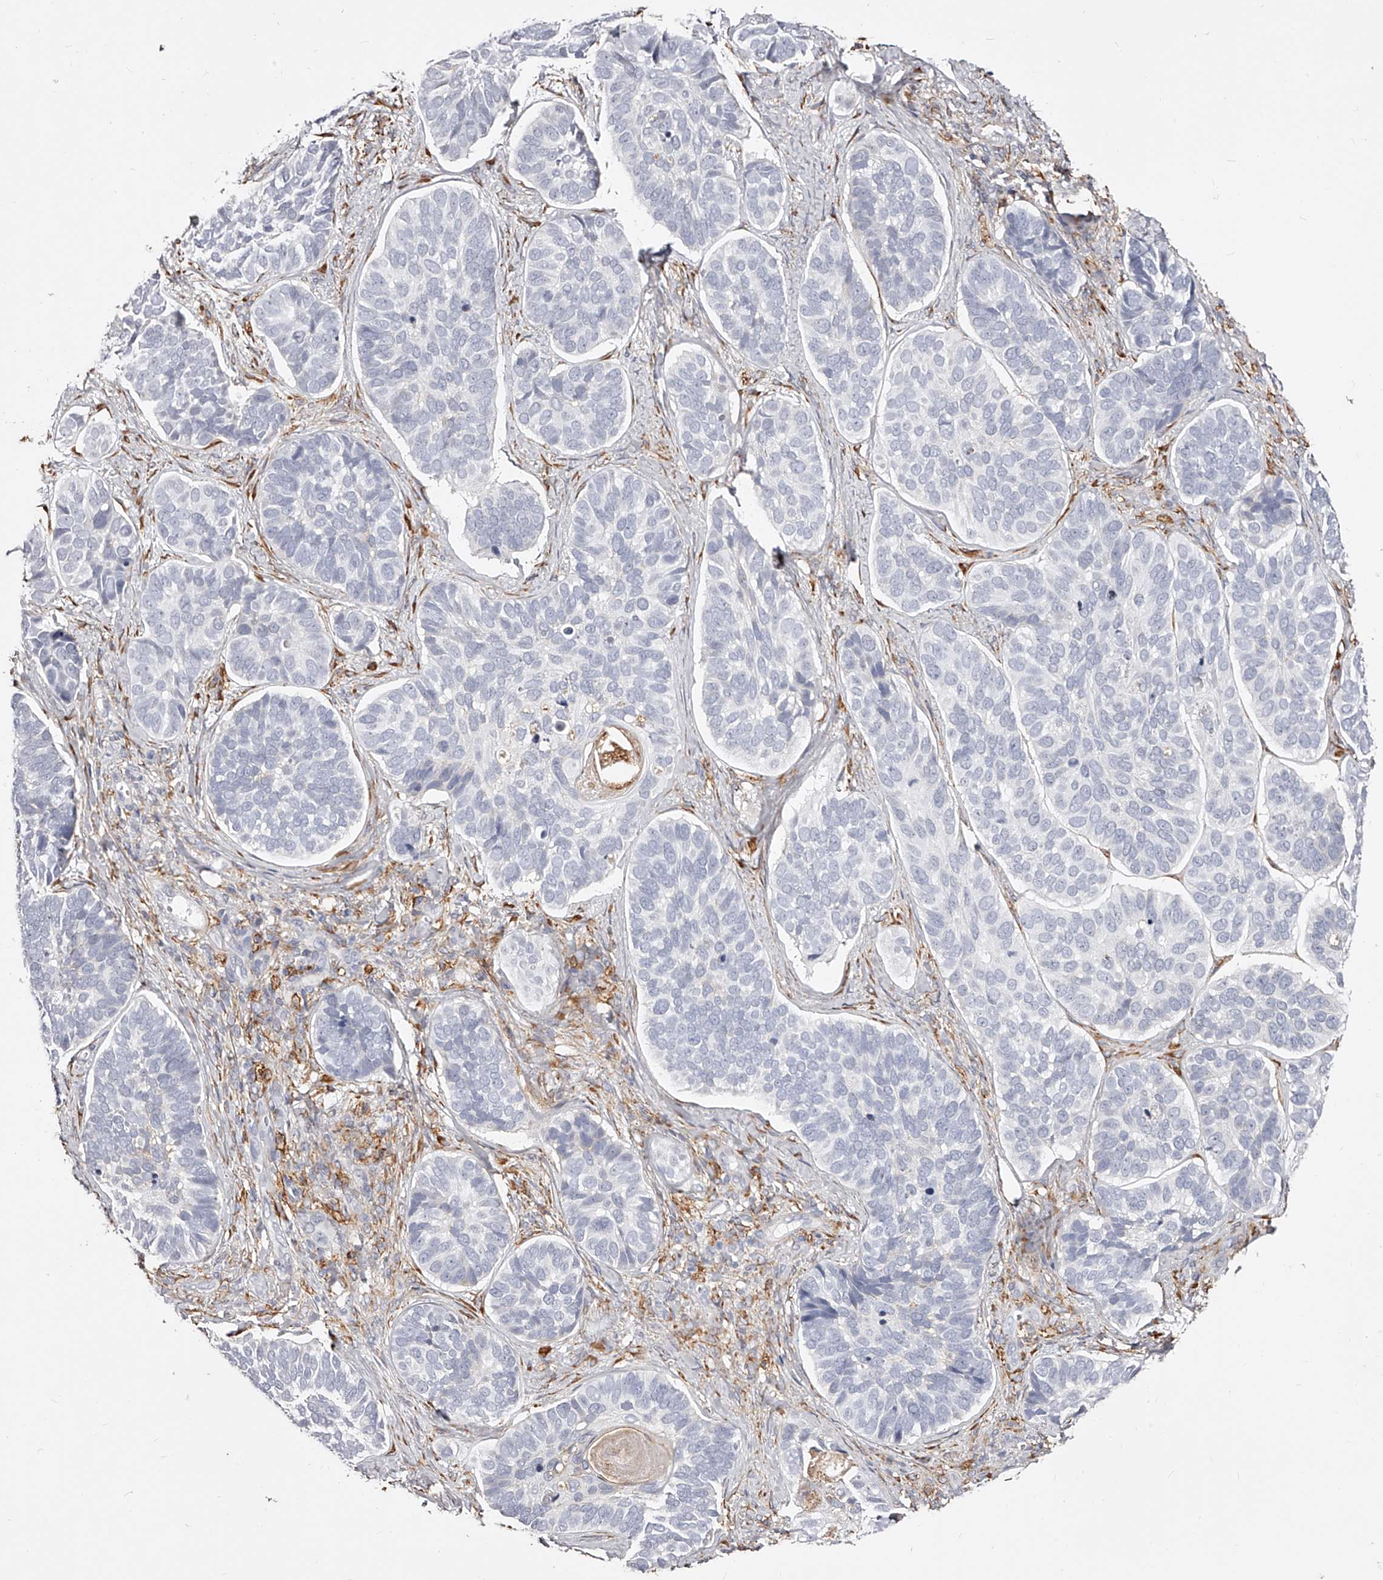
{"staining": {"intensity": "negative", "quantity": "none", "location": "none"}, "tissue": "skin cancer", "cell_type": "Tumor cells", "image_type": "cancer", "snomed": [{"axis": "morphology", "description": "Basal cell carcinoma"}, {"axis": "topography", "description": "Skin"}], "caption": "Skin cancer stained for a protein using immunohistochemistry (IHC) demonstrates no positivity tumor cells.", "gene": "CD82", "patient": {"sex": "male", "age": 62}}